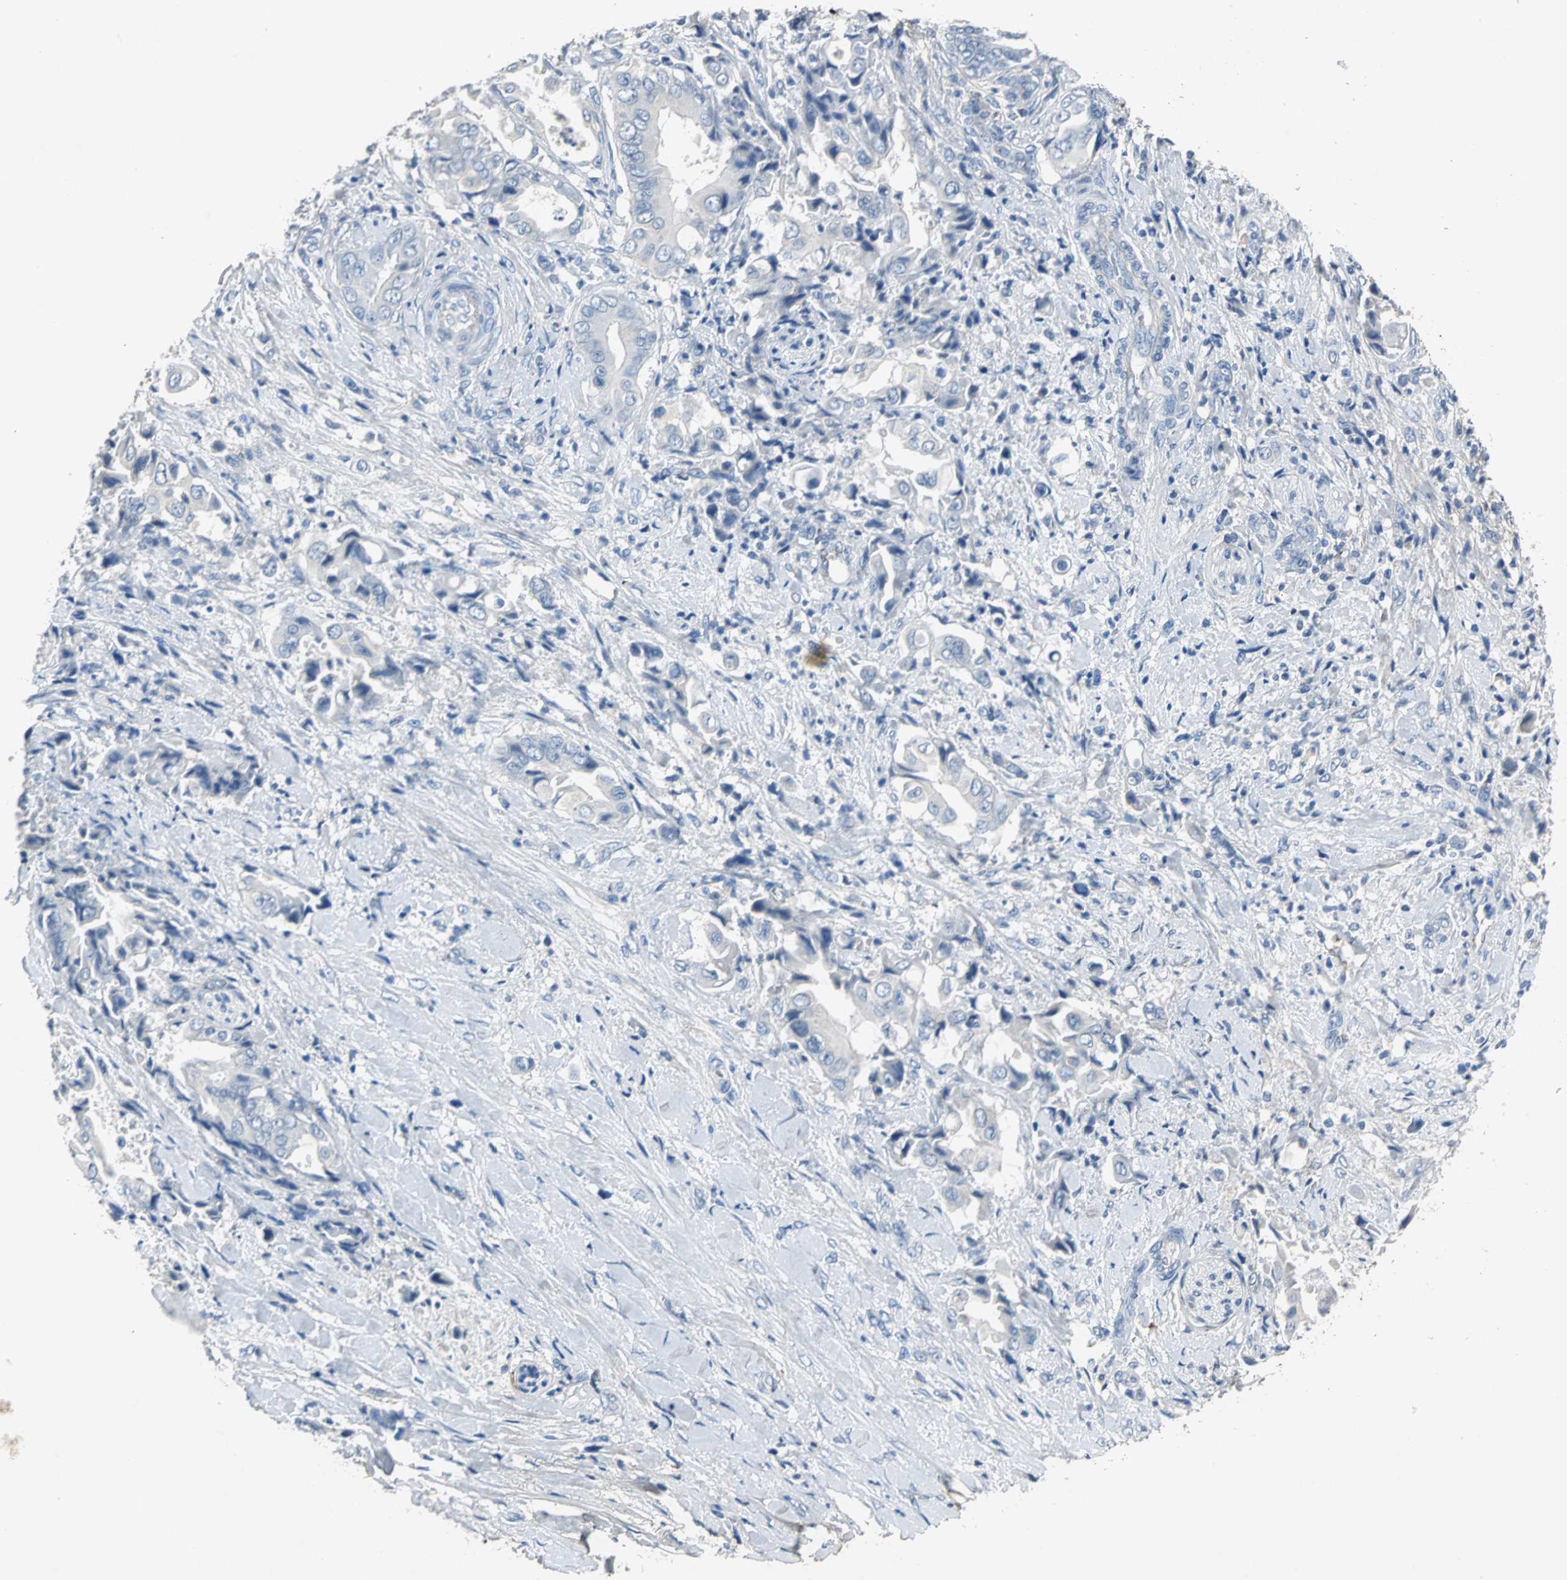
{"staining": {"intensity": "negative", "quantity": "none", "location": "none"}, "tissue": "liver cancer", "cell_type": "Tumor cells", "image_type": "cancer", "snomed": [{"axis": "morphology", "description": "Cholangiocarcinoma"}, {"axis": "topography", "description": "Liver"}], "caption": "There is no significant expression in tumor cells of cholangiocarcinoma (liver).", "gene": "EFNB3", "patient": {"sex": "male", "age": 58}}